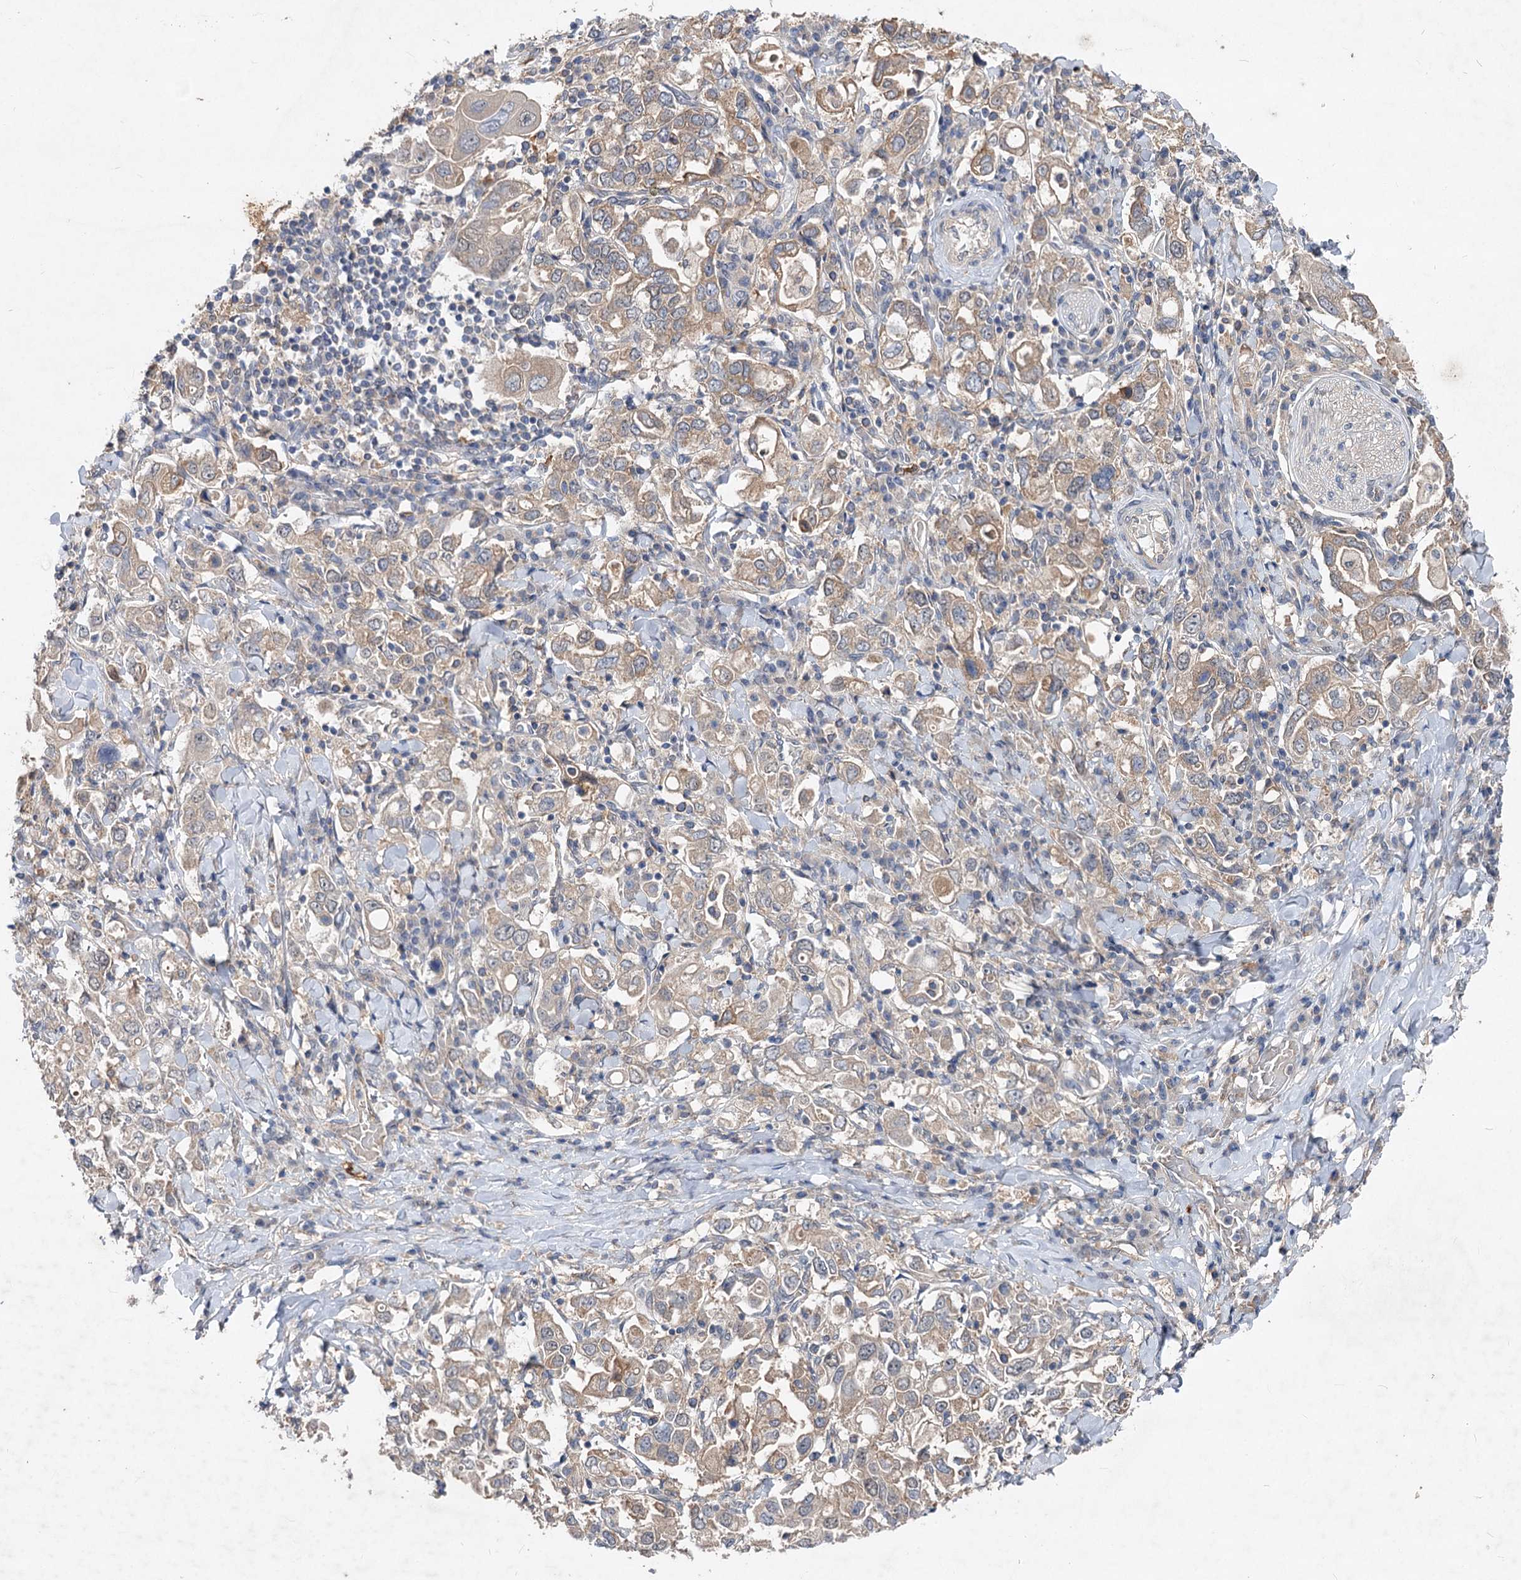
{"staining": {"intensity": "weak", "quantity": ">75%", "location": "cytoplasmic/membranous"}, "tissue": "stomach cancer", "cell_type": "Tumor cells", "image_type": "cancer", "snomed": [{"axis": "morphology", "description": "Adenocarcinoma, NOS"}, {"axis": "topography", "description": "Stomach, upper"}], "caption": "This photomicrograph reveals immunohistochemistry staining of human adenocarcinoma (stomach), with low weak cytoplasmic/membranous expression in approximately >75% of tumor cells.", "gene": "NUDCD2", "patient": {"sex": "male", "age": 62}}